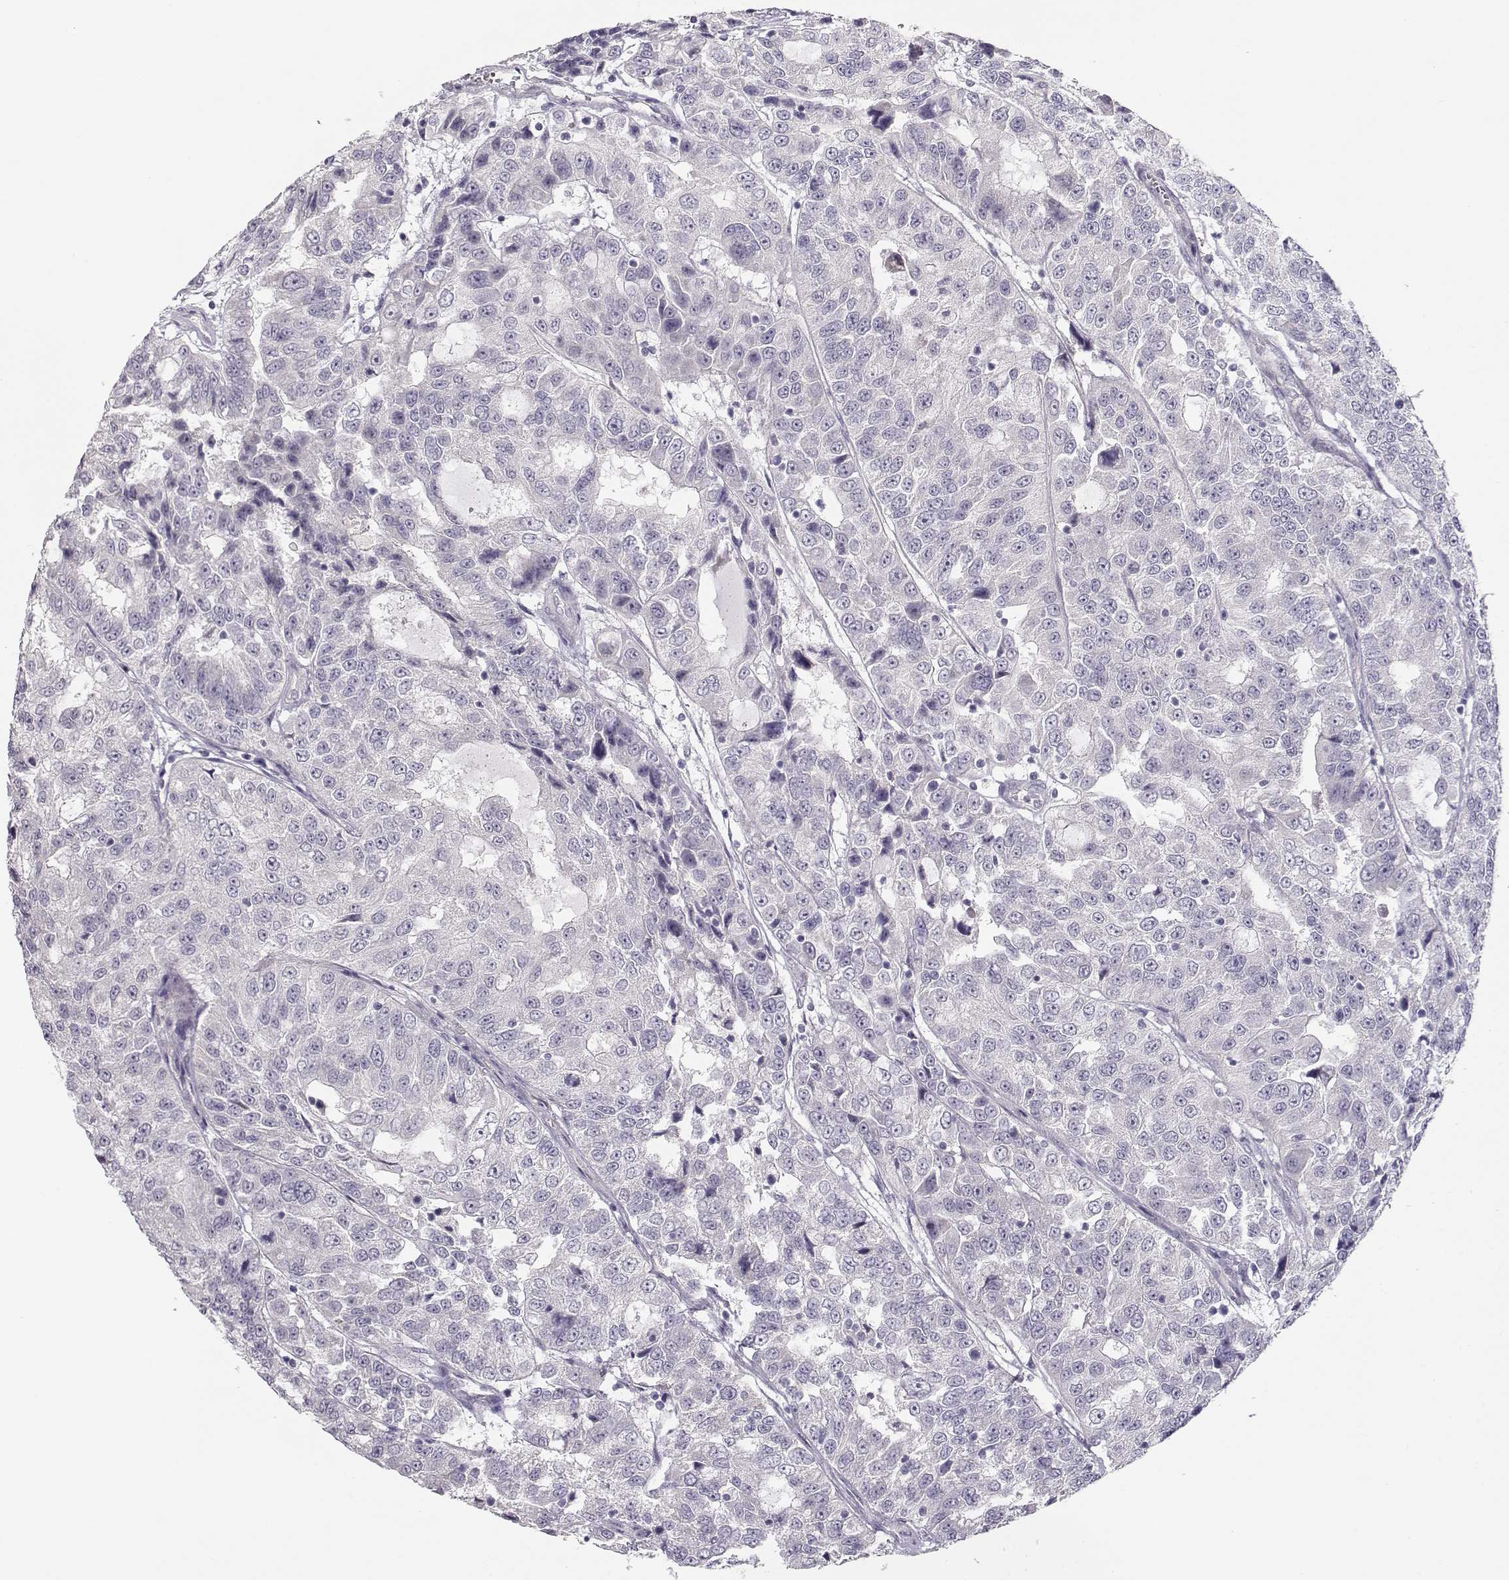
{"staining": {"intensity": "negative", "quantity": "none", "location": "none"}, "tissue": "urothelial cancer", "cell_type": "Tumor cells", "image_type": "cancer", "snomed": [{"axis": "morphology", "description": "Urothelial carcinoma, NOS"}, {"axis": "morphology", "description": "Urothelial carcinoma, High grade"}, {"axis": "topography", "description": "Urinary bladder"}], "caption": "Immunohistochemical staining of urothelial carcinoma (high-grade) shows no significant expression in tumor cells. (Brightfield microscopy of DAB immunohistochemistry at high magnification).", "gene": "TTC26", "patient": {"sex": "female", "age": 73}}